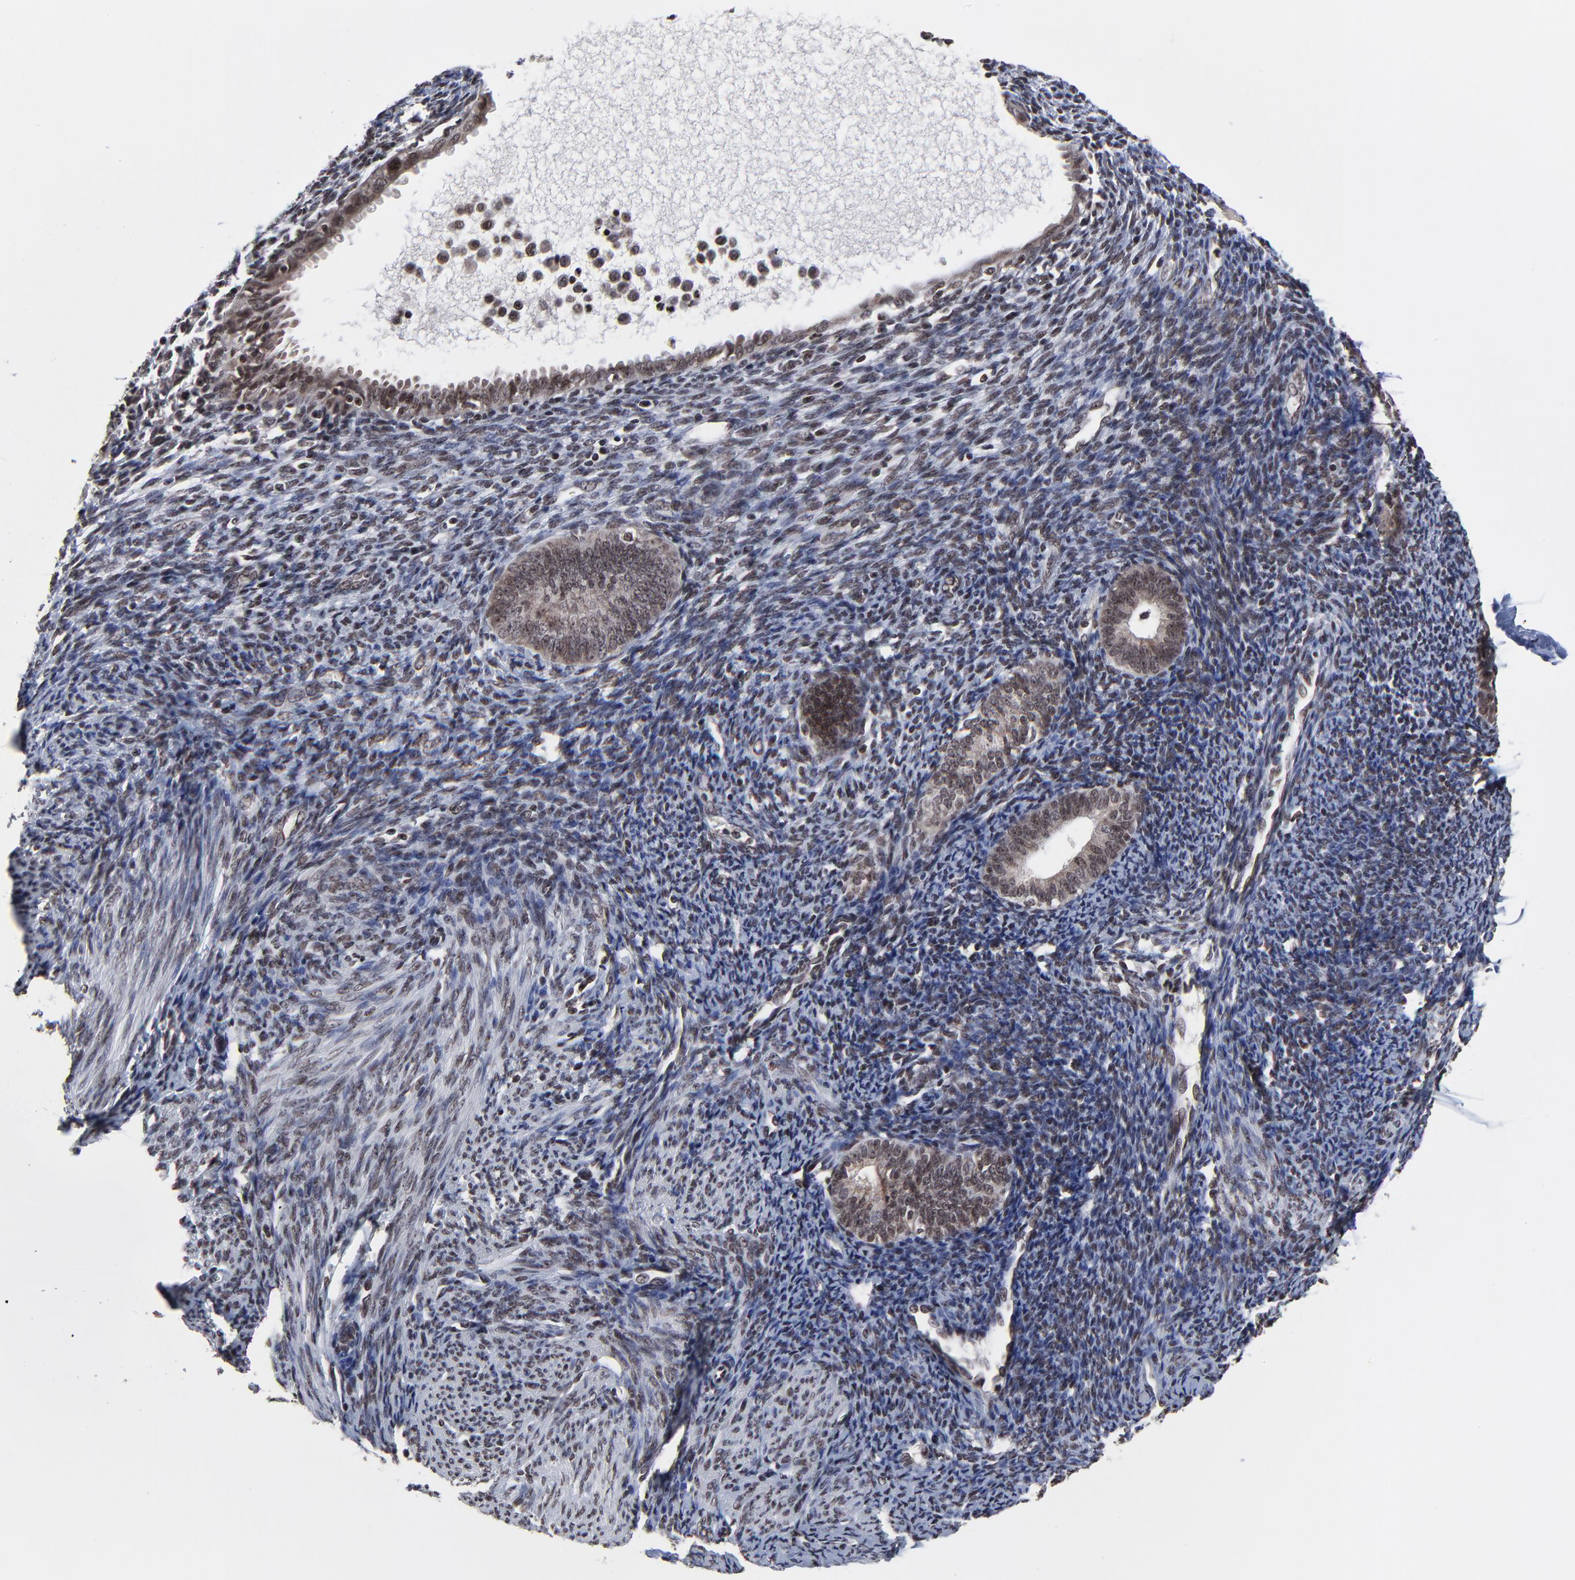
{"staining": {"intensity": "weak", "quantity": "25%-75%", "location": "nuclear"}, "tissue": "endometrium", "cell_type": "Cells in endometrial stroma", "image_type": "normal", "snomed": [{"axis": "morphology", "description": "Normal tissue, NOS"}, {"axis": "topography", "description": "Smooth muscle"}, {"axis": "topography", "description": "Endometrium"}], "caption": "Human endometrium stained with a brown dye demonstrates weak nuclear positive positivity in approximately 25%-75% of cells in endometrial stroma.", "gene": "ZNF777", "patient": {"sex": "female", "age": 57}}